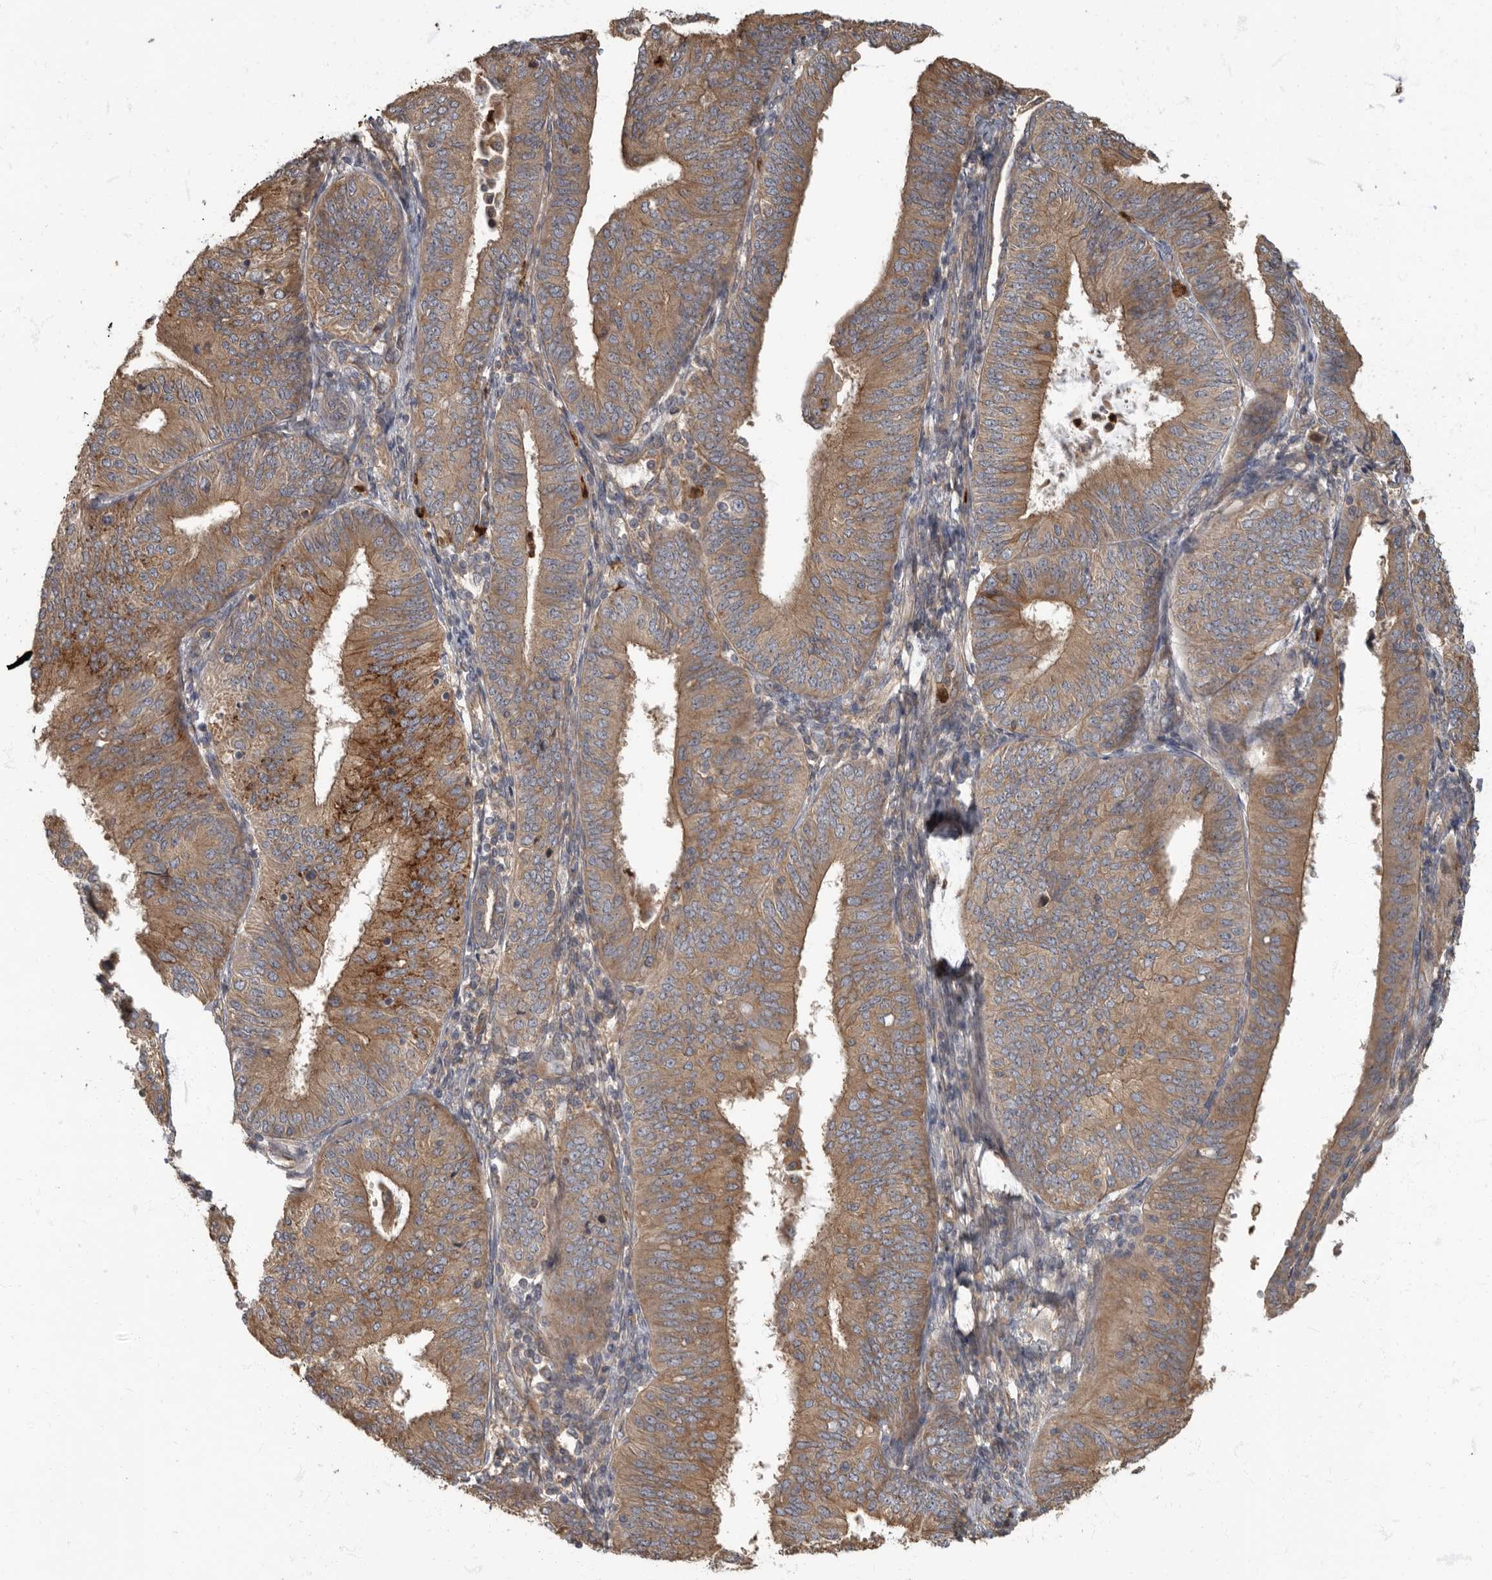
{"staining": {"intensity": "moderate", "quantity": ">75%", "location": "cytoplasmic/membranous"}, "tissue": "endometrial cancer", "cell_type": "Tumor cells", "image_type": "cancer", "snomed": [{"axis": "morphology", "description": "Adenocarcinoma, NOS"}, {"axis": "topography", "description": "Endometrium"}], "caption": "Protein expression analysis of human endometrial cancer reveals moderate cytoplasmic/membranous positivity in approximately >75% of tumor cells.", "gene": "DAAM1", "patient": {"sex": "female", "age": 58}}